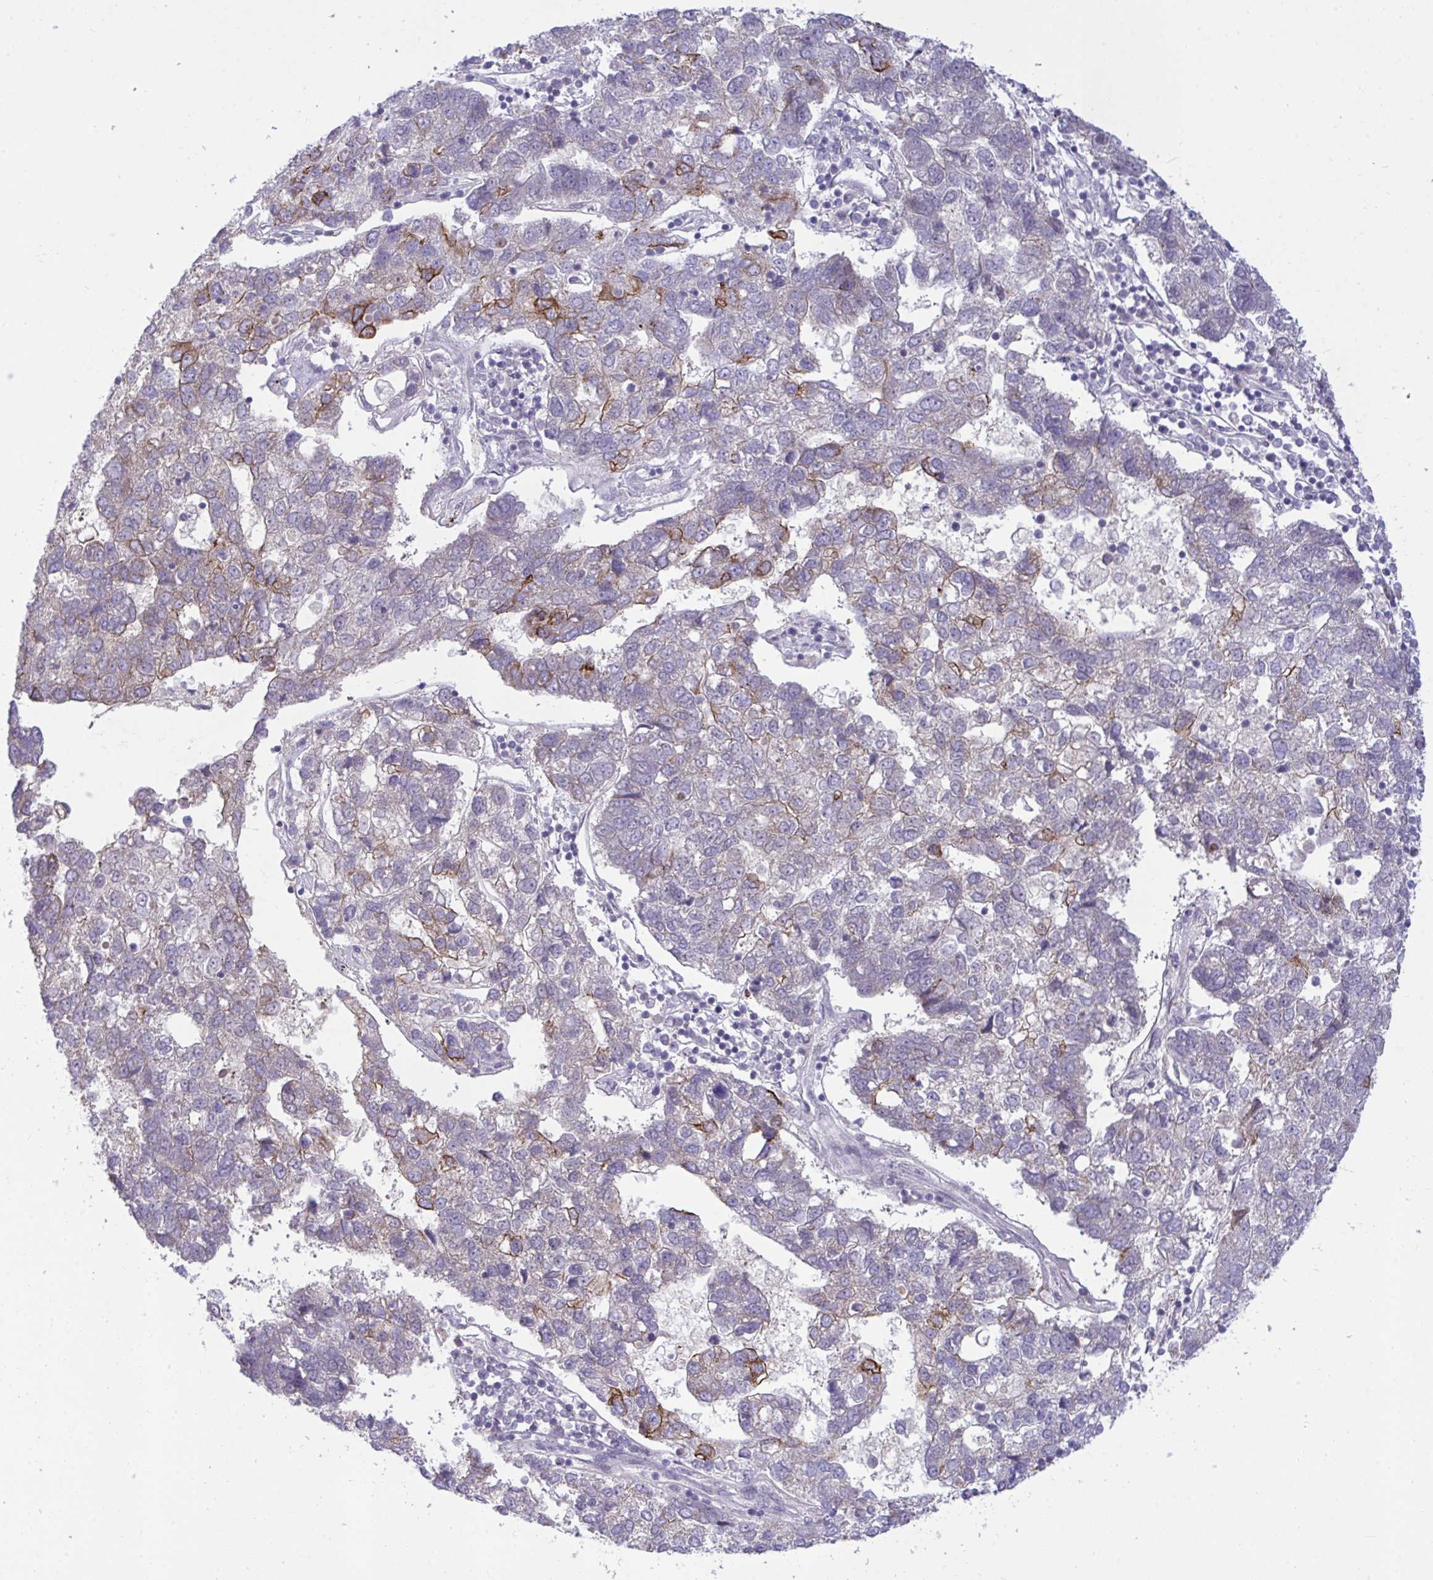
{"staining": {"intensity": "strong", "quantity": "<25%", "location": "cytoplasmic/membranous"}, "tissue": "pancreatic cancer", "cell_type": "Tumor cells", "image_type": "cancer", "snomed": [{"axis": "morphology", "description": "Adenocarcinoma, NOS"}, {"axis": "topography", "description": "Pancreas"}], "caption": "Immunohistochemistry (DAB (3,3'-diaminobenzidine)) staining of pancreatic cancer shows strong cytoplasmic/membranous protein staining in approximately <25% of tumor cells.", "gene": "EPOP", "patient": {"sex": "female", "age": 61}}